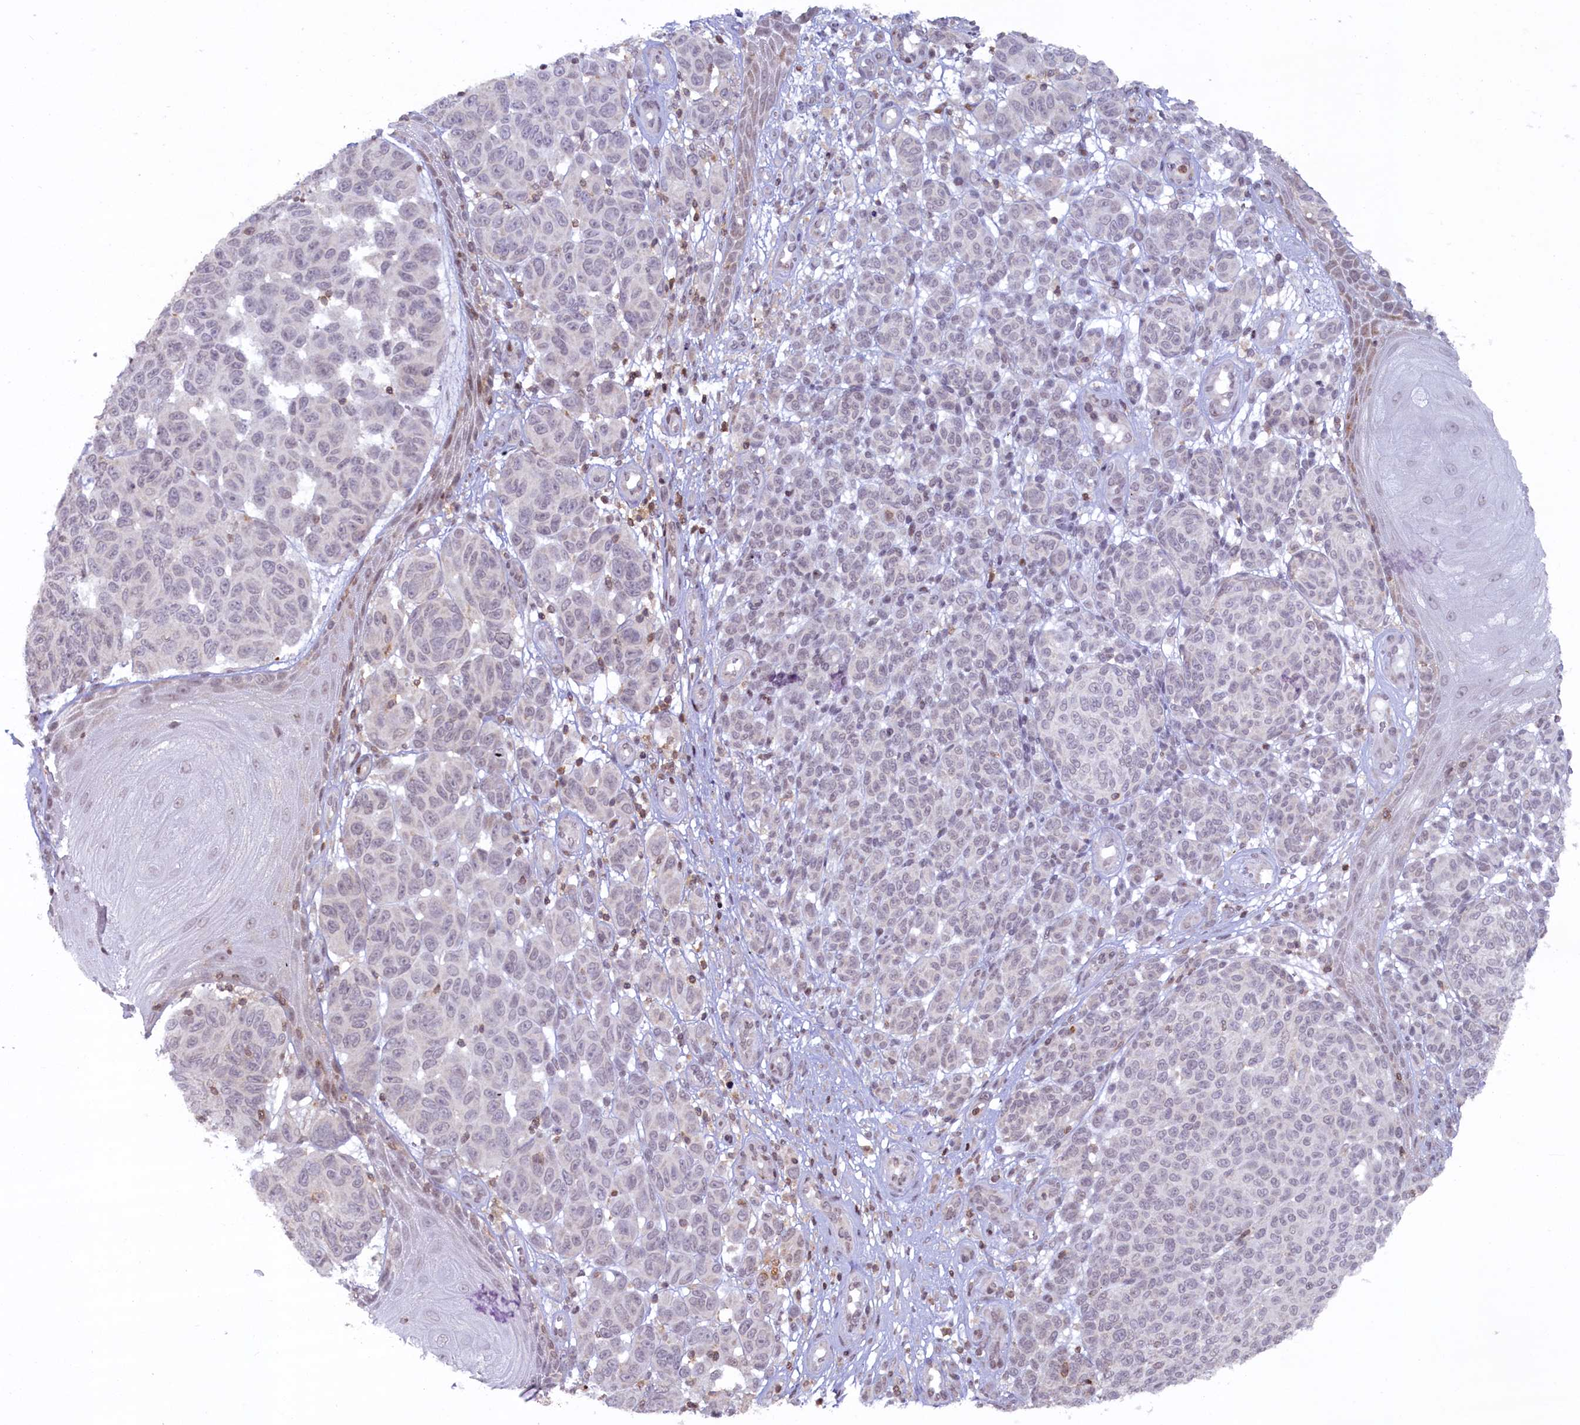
{"staining": {"intensity": "negative", "quantity": "none", "location": "none"}, "tissue": "melanoma", "cell_type": "Tumor cells", "image_type": "cancer", "snomed": [{"axis": "morphology", "description": "Malignant melanoma, NOS"}, {"axis": "topography", "description": "Skin"}], "caption": "Melanoma was stained to show a protein in brown. There is no significant staining in tumor cells.", "gene": "FYB1", "patient": {"sex": "male", "age": 49}}